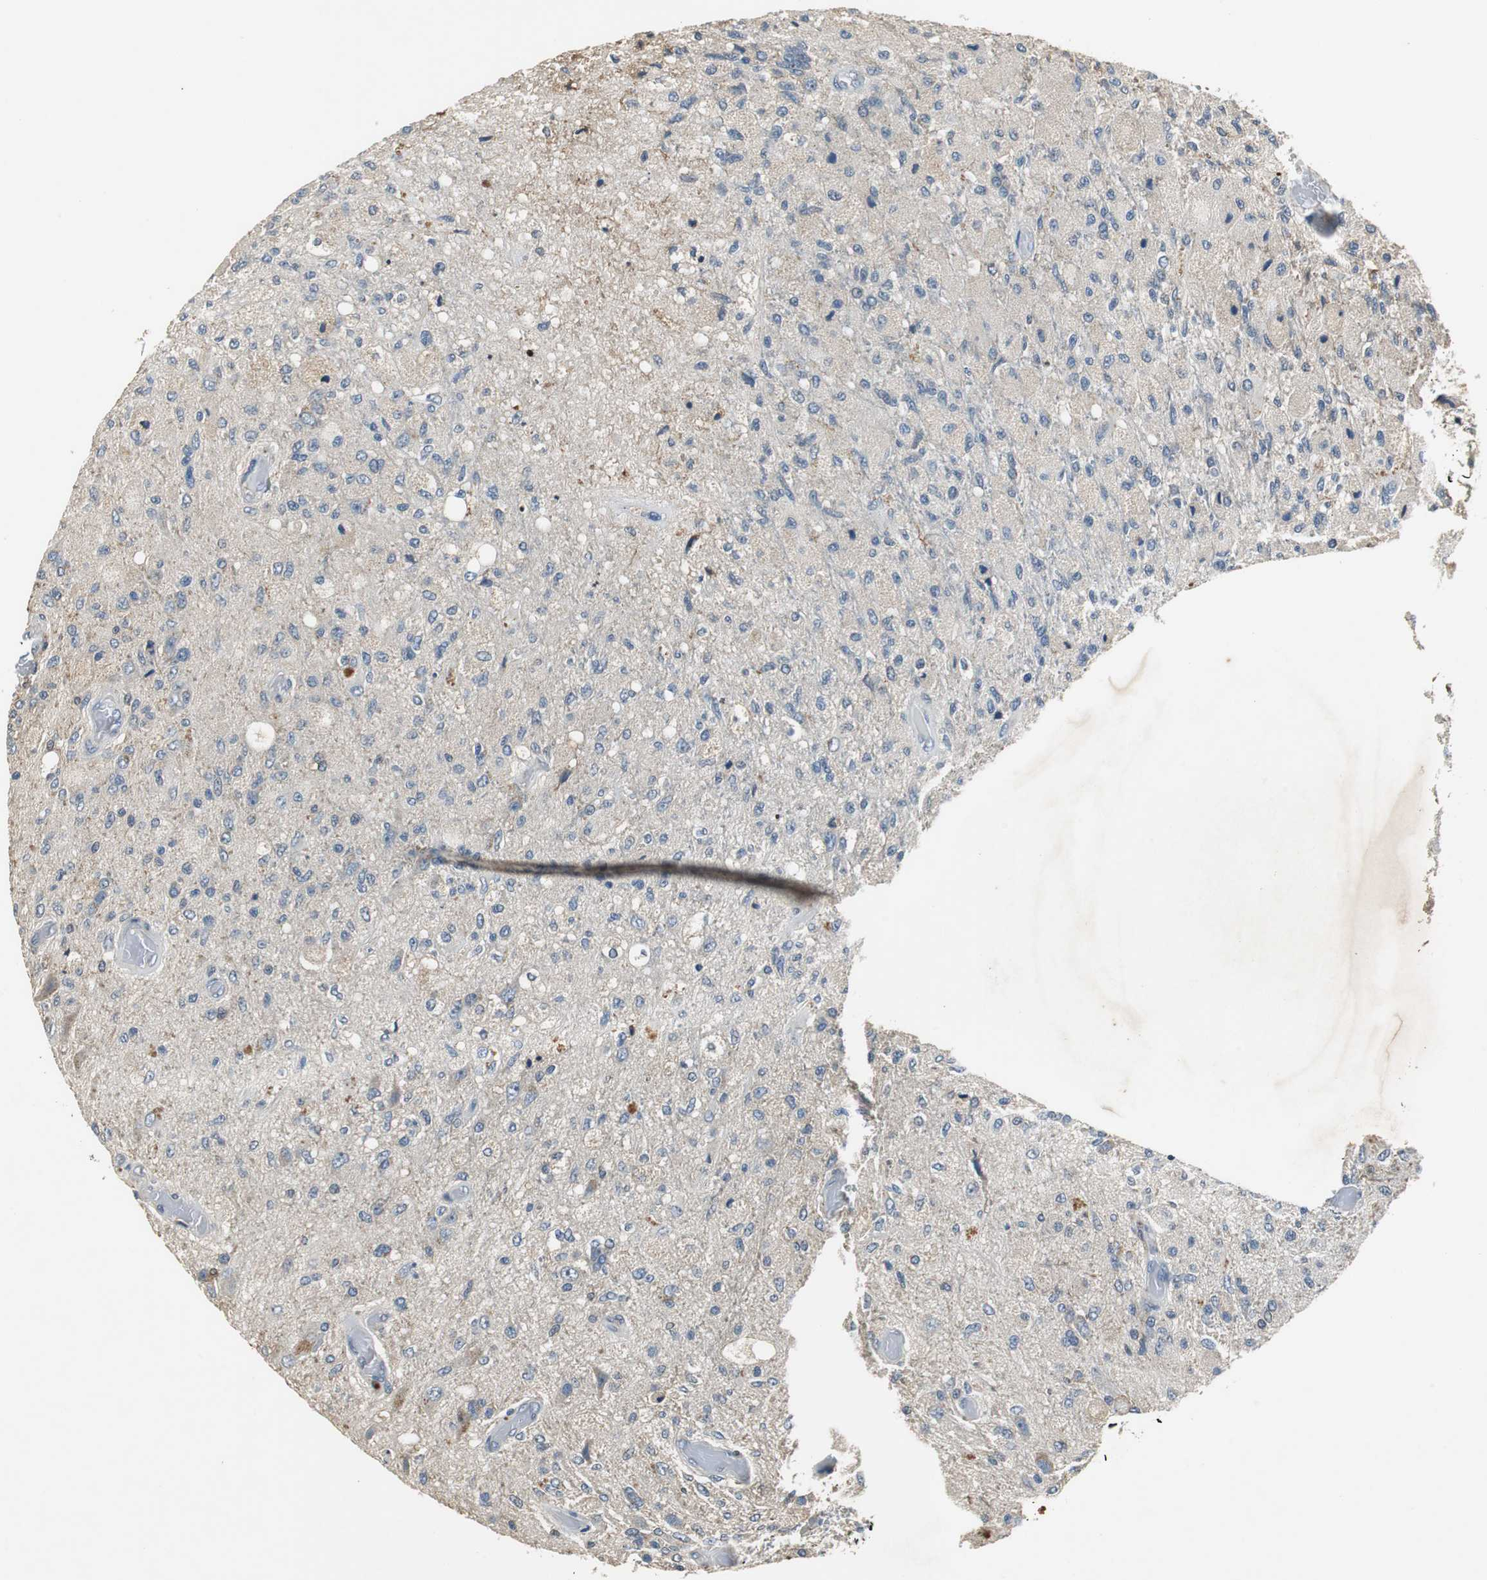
{"staining": {"intensity": "weak", "quantity": "<25%", "location": "cytoplasmic/membranous"}, "tissue": "glioma", "cell_type": "Tumor cells", "image_type": "cancer", "snomed": [{"axis": "morphology", "description": "Normal tissue, NOS"}, {"axis": "morphology", "description": "Glioma, malignant, High grade"}, {"axis": "topography", "description": "Cerebral cortex"}], "caption": "Human glioma stained for a protein using immunohistochemistry displays no expression in tumor cells.", "gene": "SLC19A2", "patient": {"sex": "male", "age": 77}}